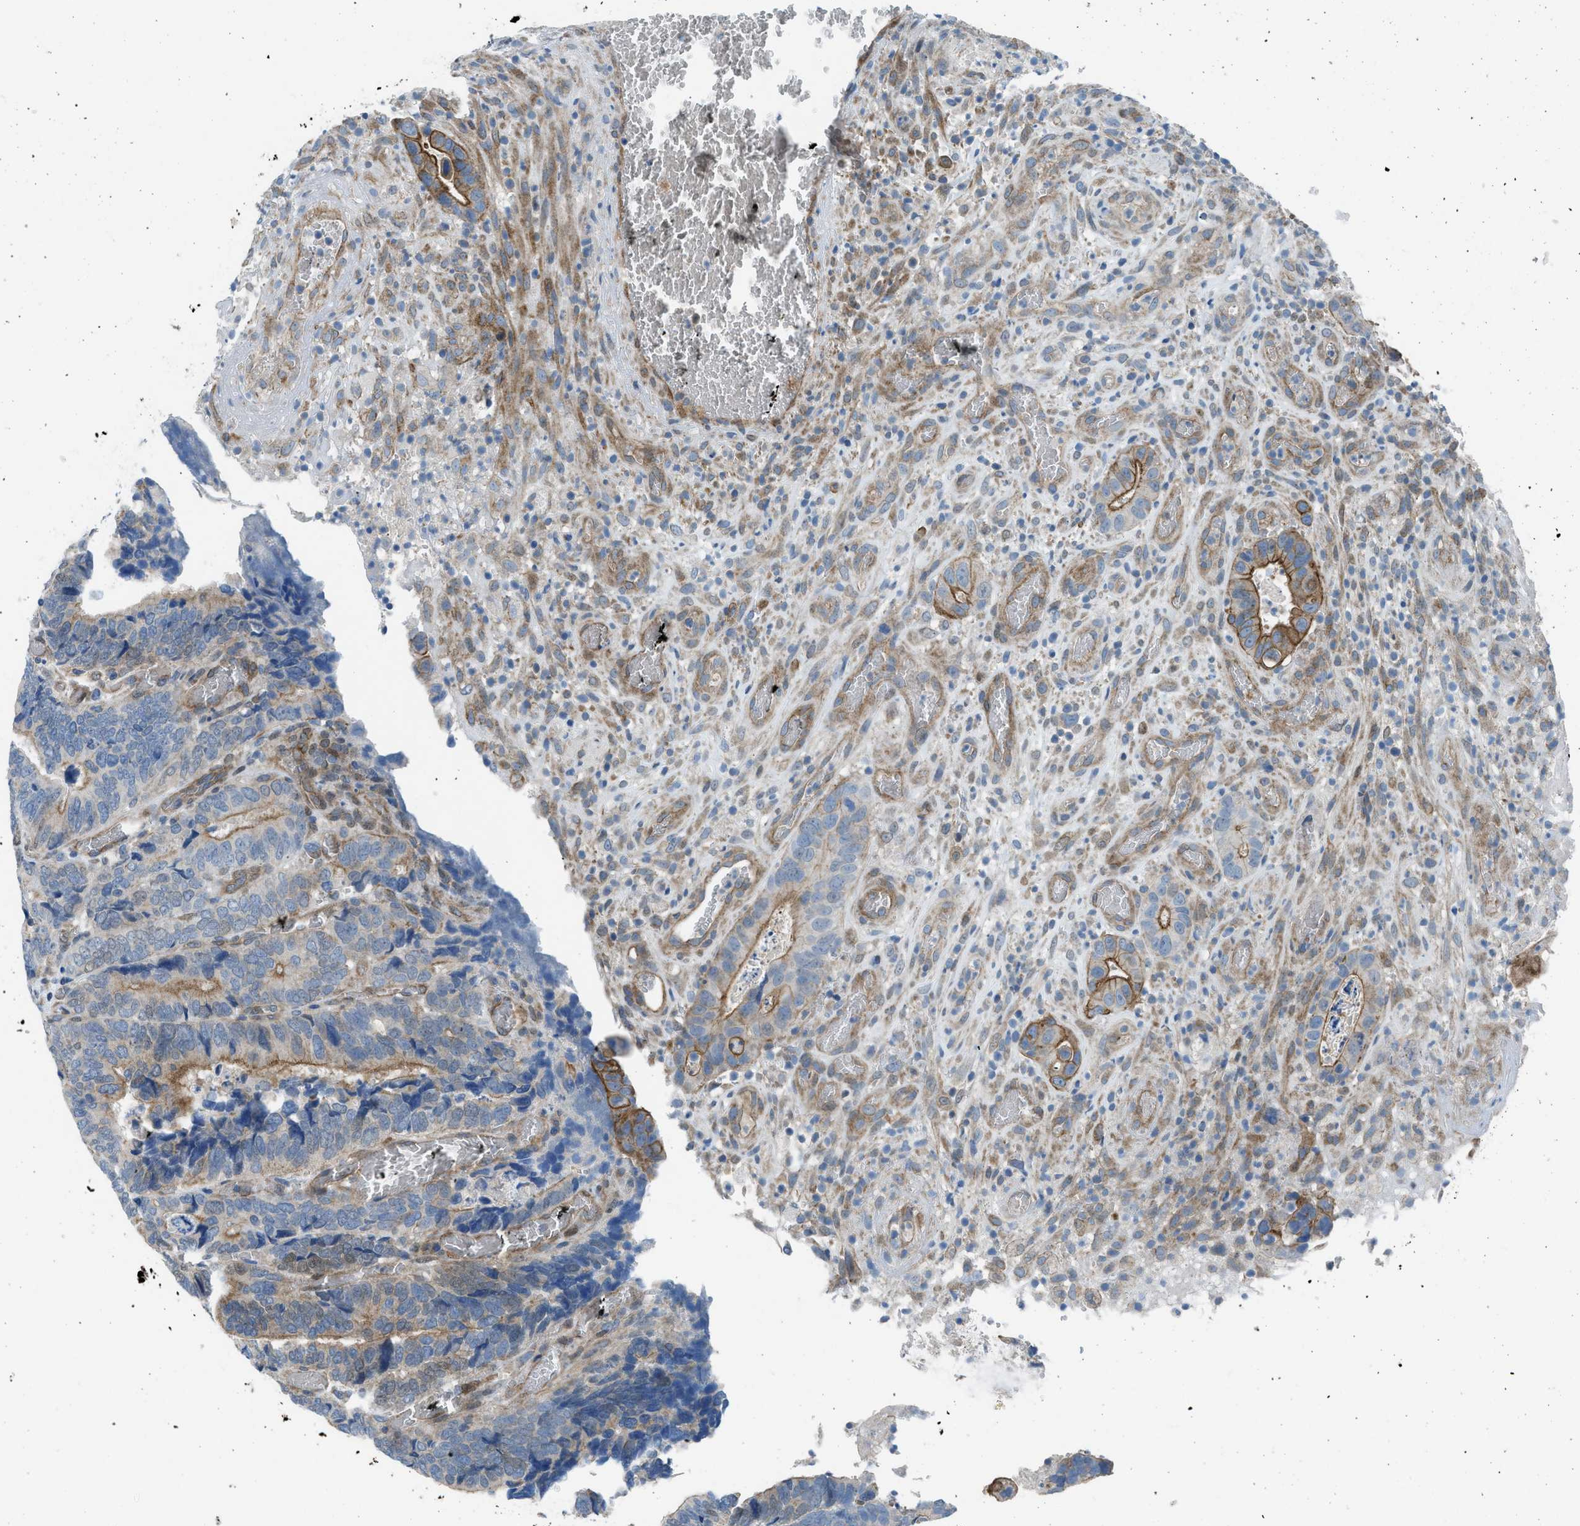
{"staining": {"intensity": "moderate", "quantity": "25%-75%", "location": "cytoplasmic/membranous"}, "tissue": "colorectal cancer", "cell_type": "Tumor cells", "image_type": "cancer", "snomed": [{"axis": "morphology", "description": "Adenocarcinoma, NOS"}, {"axis": "topography", "description": "Colon"}], "caption": "Adenocarcinoma (colorectal) stained with a brown dye displays moderate cytoplasmic/membranous positive expression in about 25%-75% of tumor cells.", "gene": "PRKN", "patient": {"sex": "male", "age": 72}}